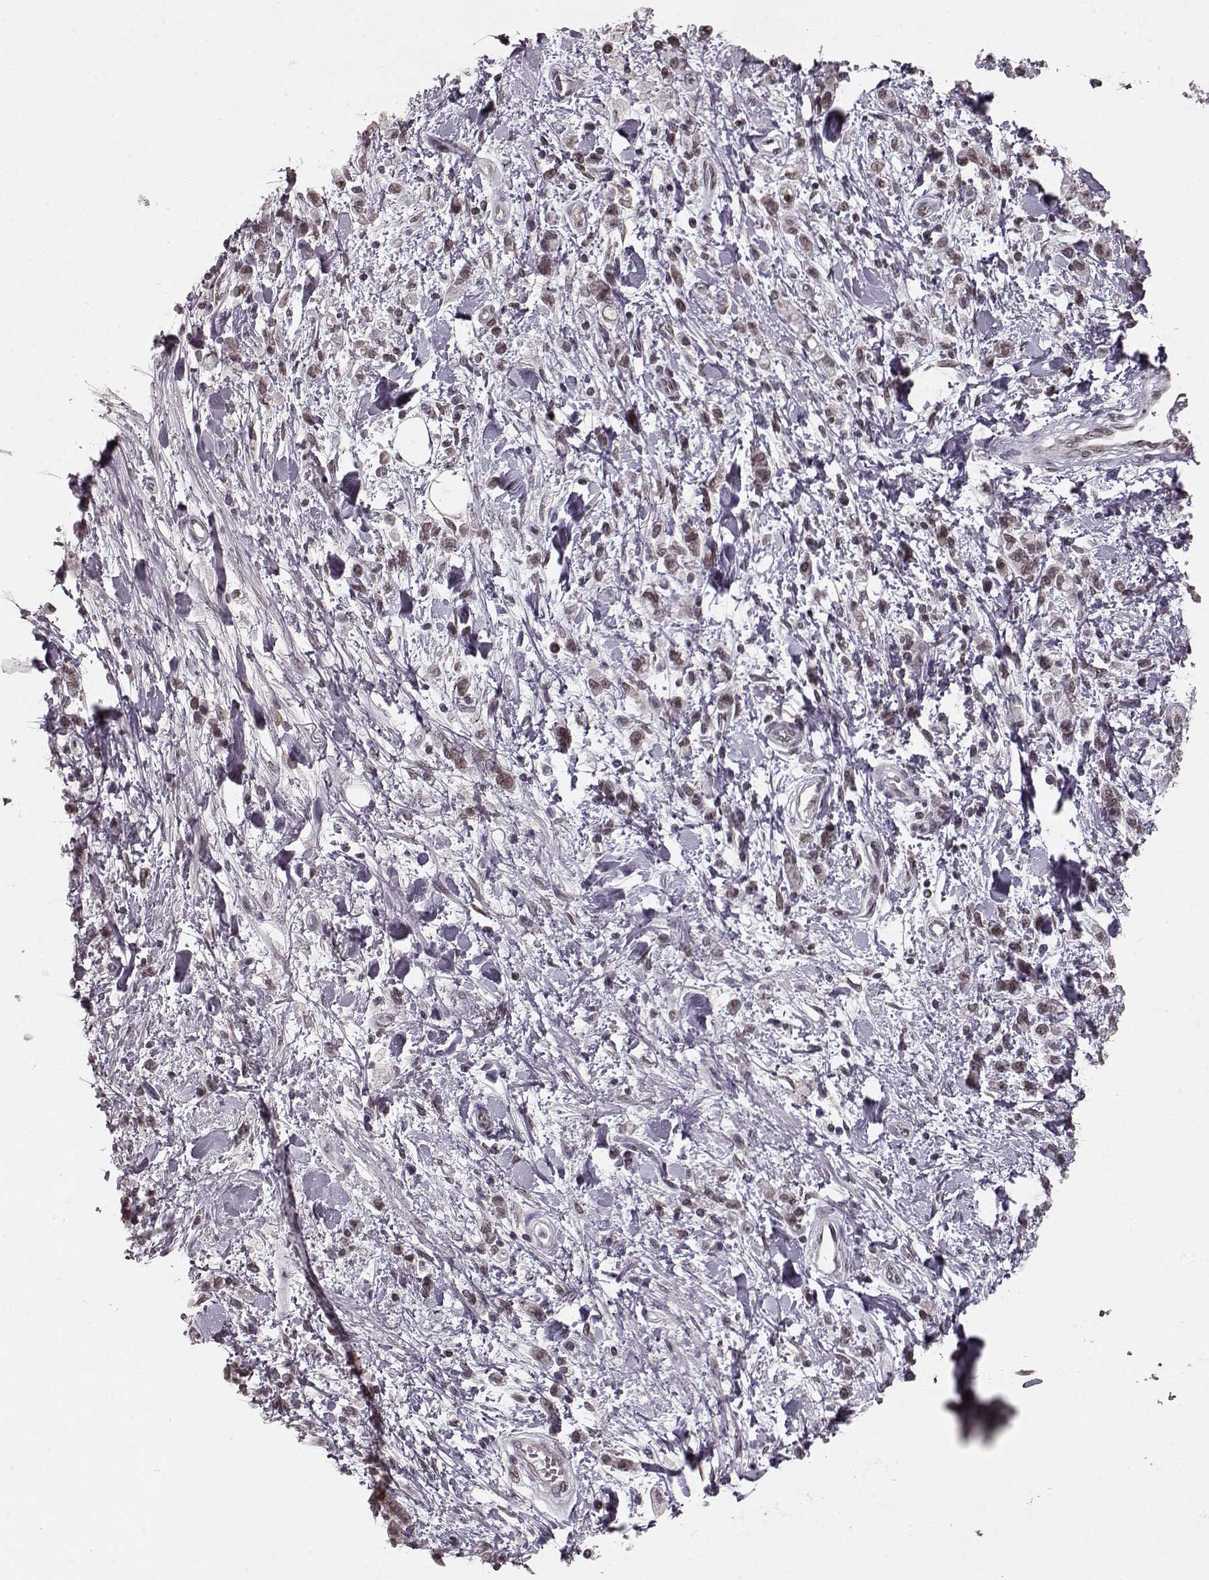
{"staining": {"intensity": "moderate", "quantity": "<25%", "location": "cytoplasmic/membranous,nuclear"}, "tissue": "stomach cancer", "cell_type": "Tumor cells", "image_type": "cancer", "snomed": [{"axis": "morphology", "description": "Adenocarcinoma, NOS"}, {"axis": "topography", "description": "Stomach"}], "caption": "Immunohistochemistry histopathology image of neoplastic tissue: human stomach cancer stained using IHC reveals low levels of moderate protein expression localized specifically in the cytoplasmic/membranous and nuclear of tumor cells, appearing as a cytoplasmic/membranous and nuclear brown color.", "gene": "DCAF12", "patient": {"sex": "male", "age": 77}}